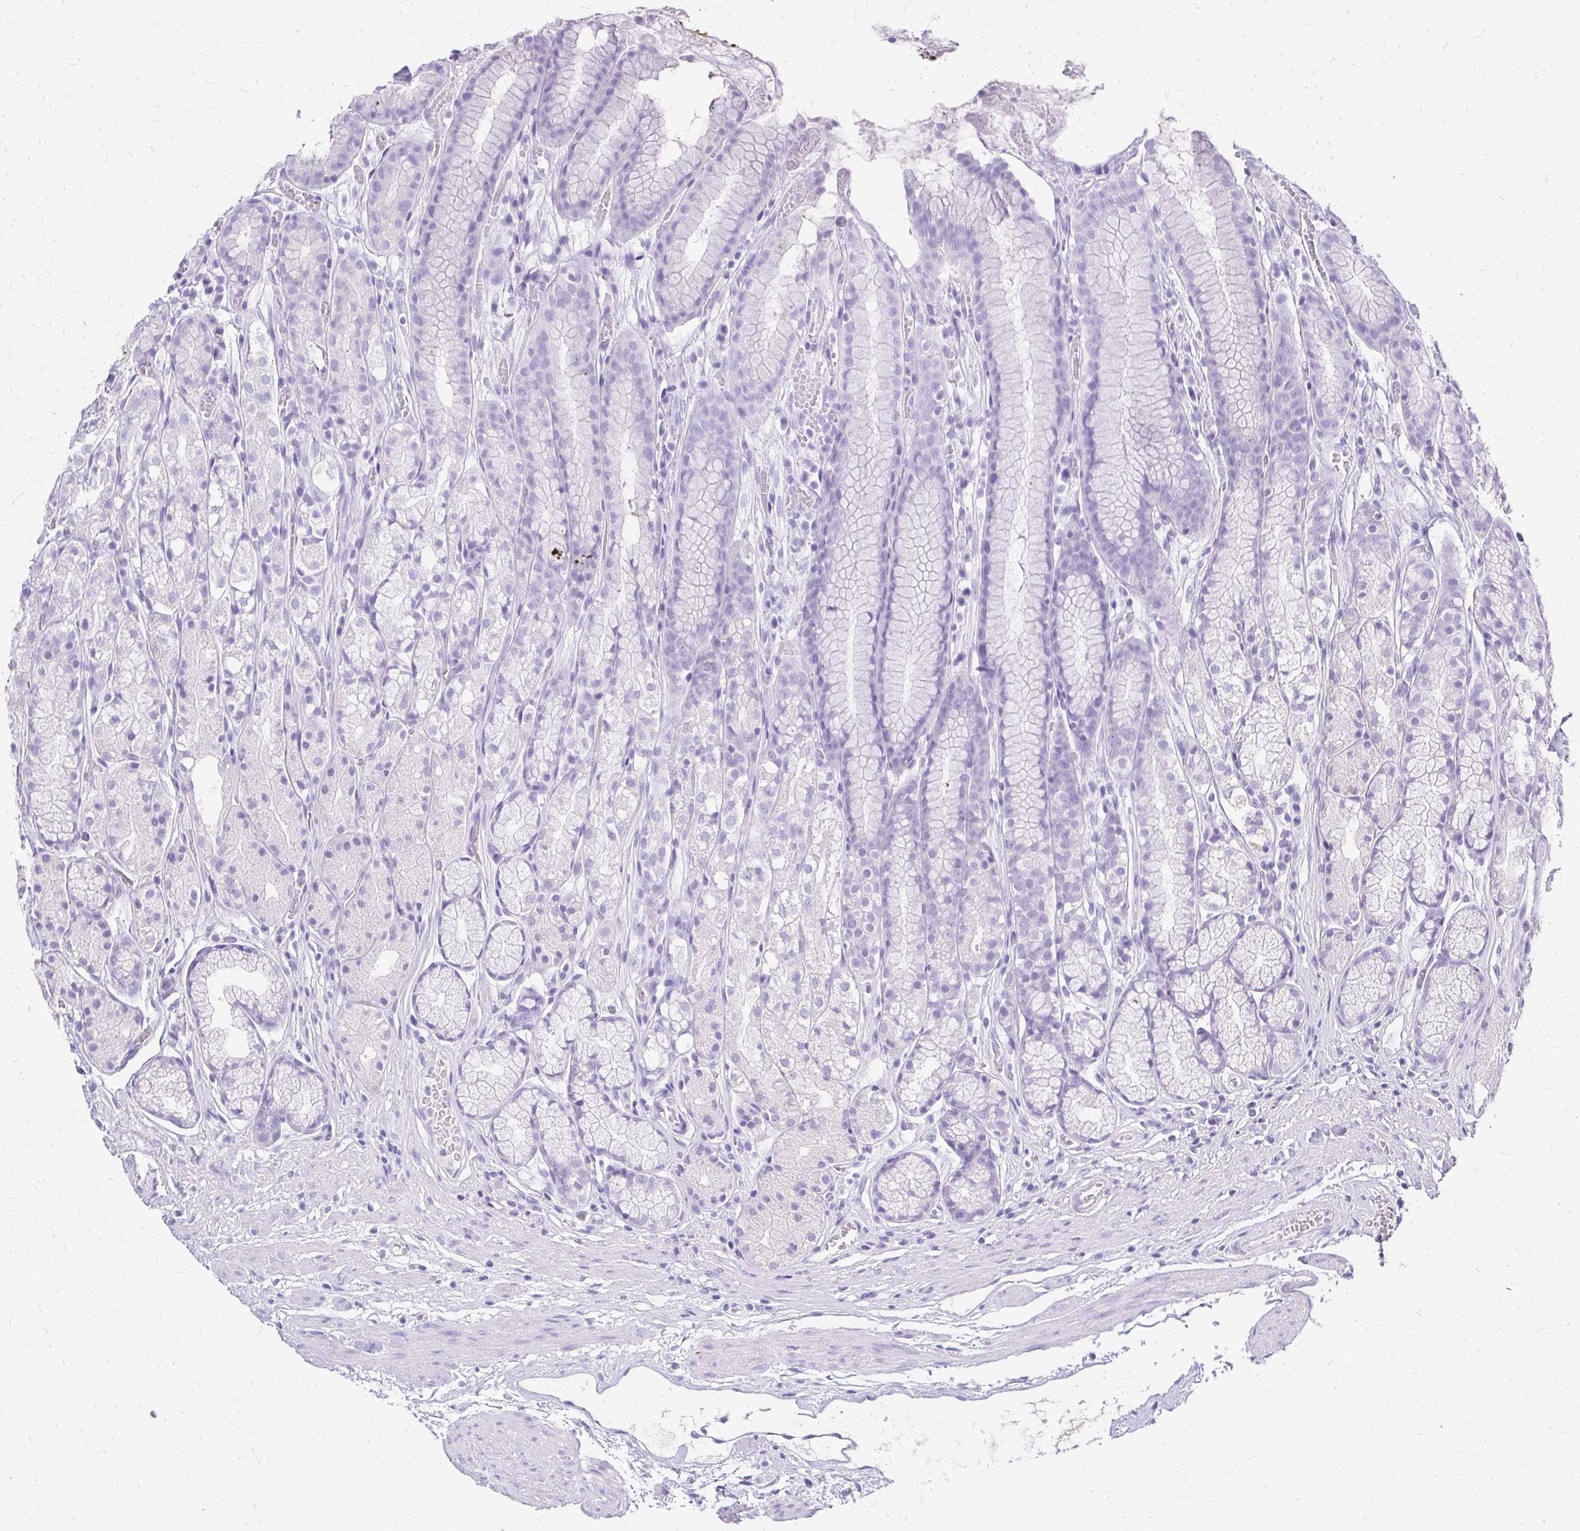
{"staining": {"intensity": "negative", "quantity": "none", "location": "none"}, "tissue": "stomach", "cell_type": "Glandular cells", "image_type": "normal", "snomed": [{"axis": "morphology", "description": "Normal tissue, NOS"}, {"axis": "topography", "description": "Smooth muscle"}, {"axis": "topography", "description": "Stomach"}], "caption": "Immunohistochemistry (IHC) photomicrograph of normal stomach: human stomach stained with DAB exhibits no significant protein expression in glandular cells. (DAB (3,3'-diaminobenzidine) immunohistochemistry (IHC) visualized using brightfield microscopy, high magnification).", "gene": "SLC32A1", "patient": {"sex": "male", "age": 70}}